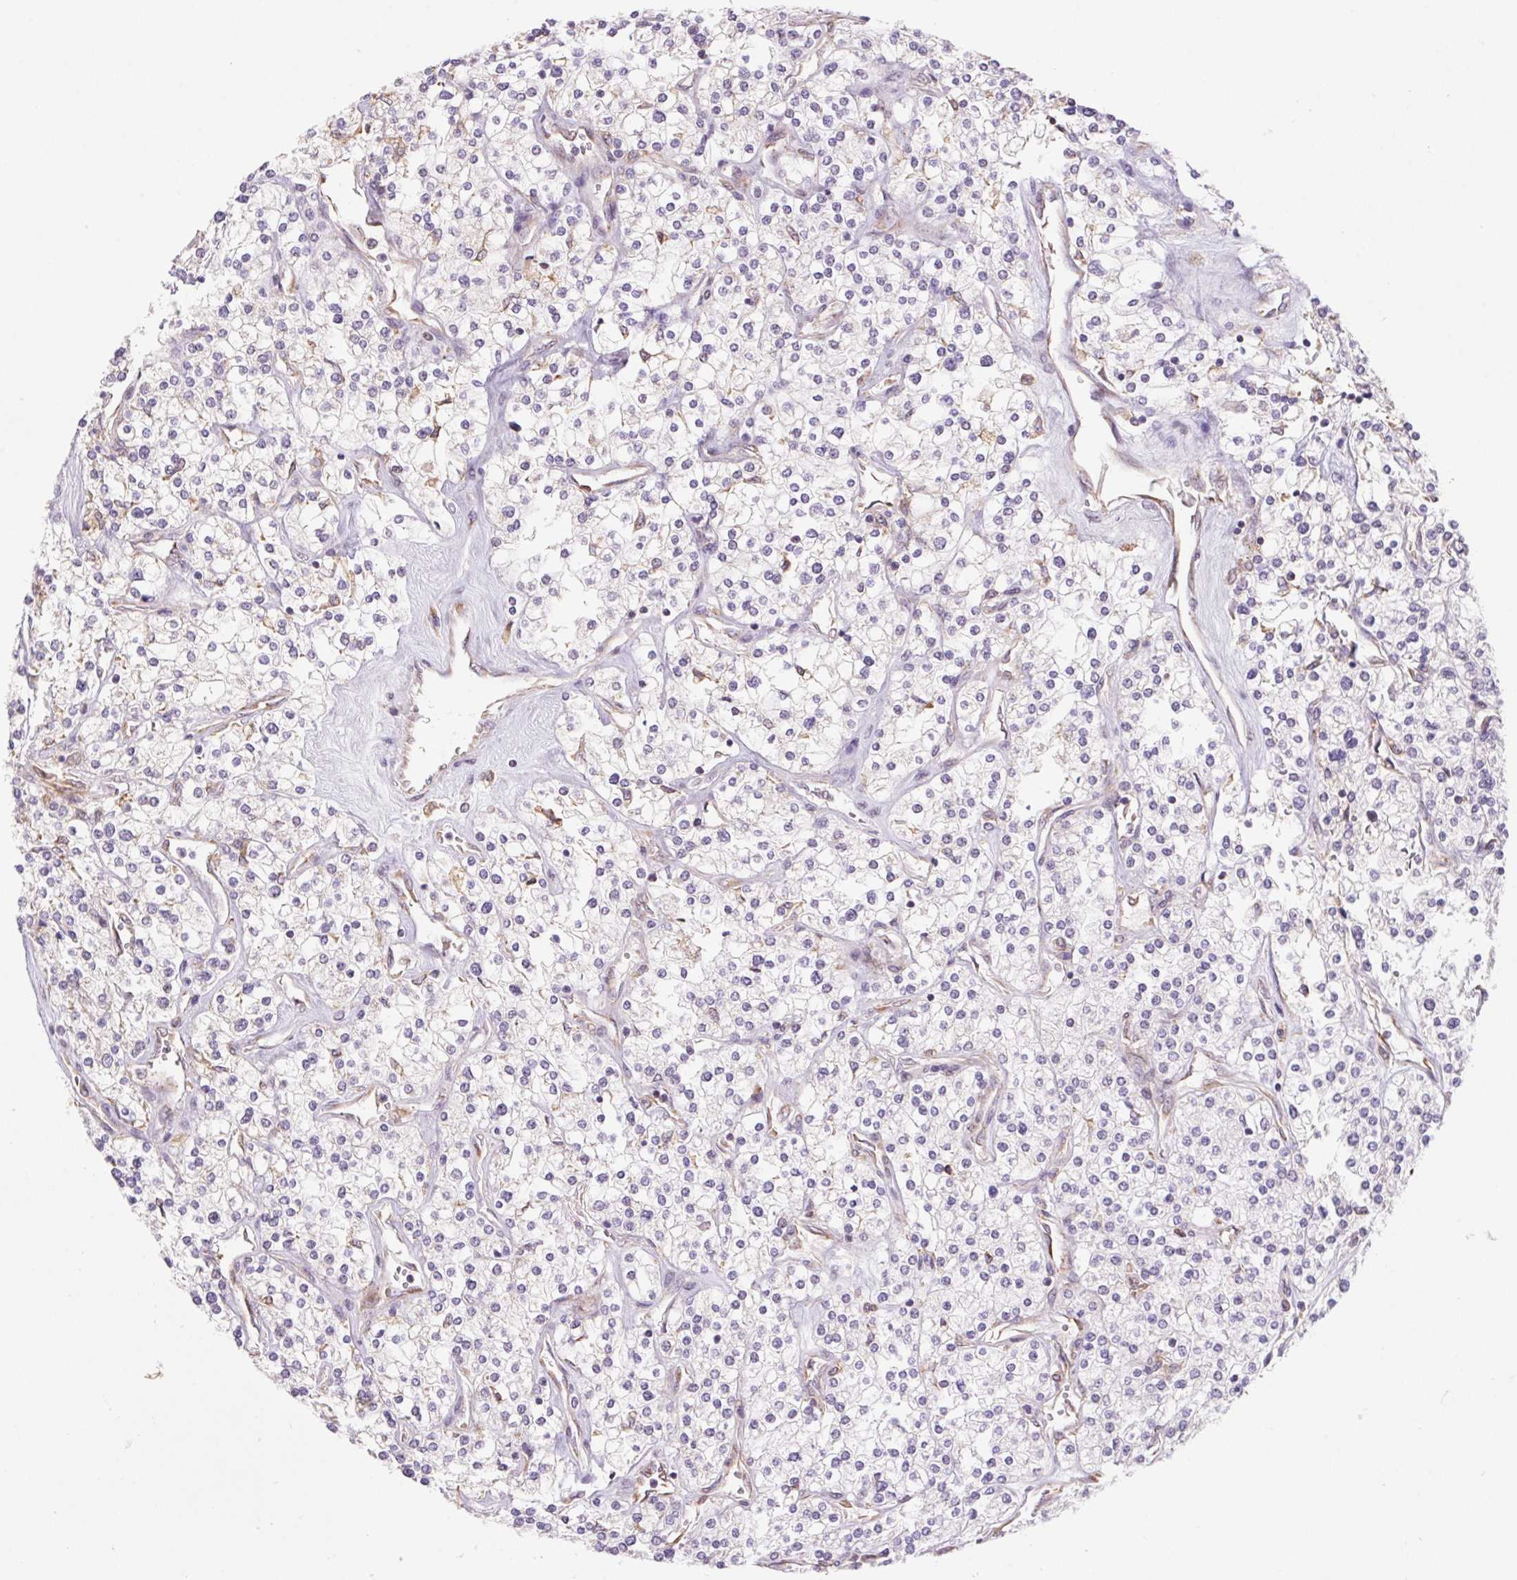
{"staining": {"intensity": "negative", "quantity": "none", "location": "none"}, "tissue": "renal cancer", "cell_type": "Tumor cells", "image_type": "cancer", "snomed": [{"axis": "morphology", "description": "Adenocarcinoma, NOS"}, {"axis": "topography", "description": "Kidney"}], "caption": "An immunohistochemistry micrograph of renal cancer (adenocarcinoma) is shown. There is no staining in tumor cells of renal cancer (adenocarcinoma).", "gene": "KLHL20", "patient": {"sex": "male", "age": 80}}